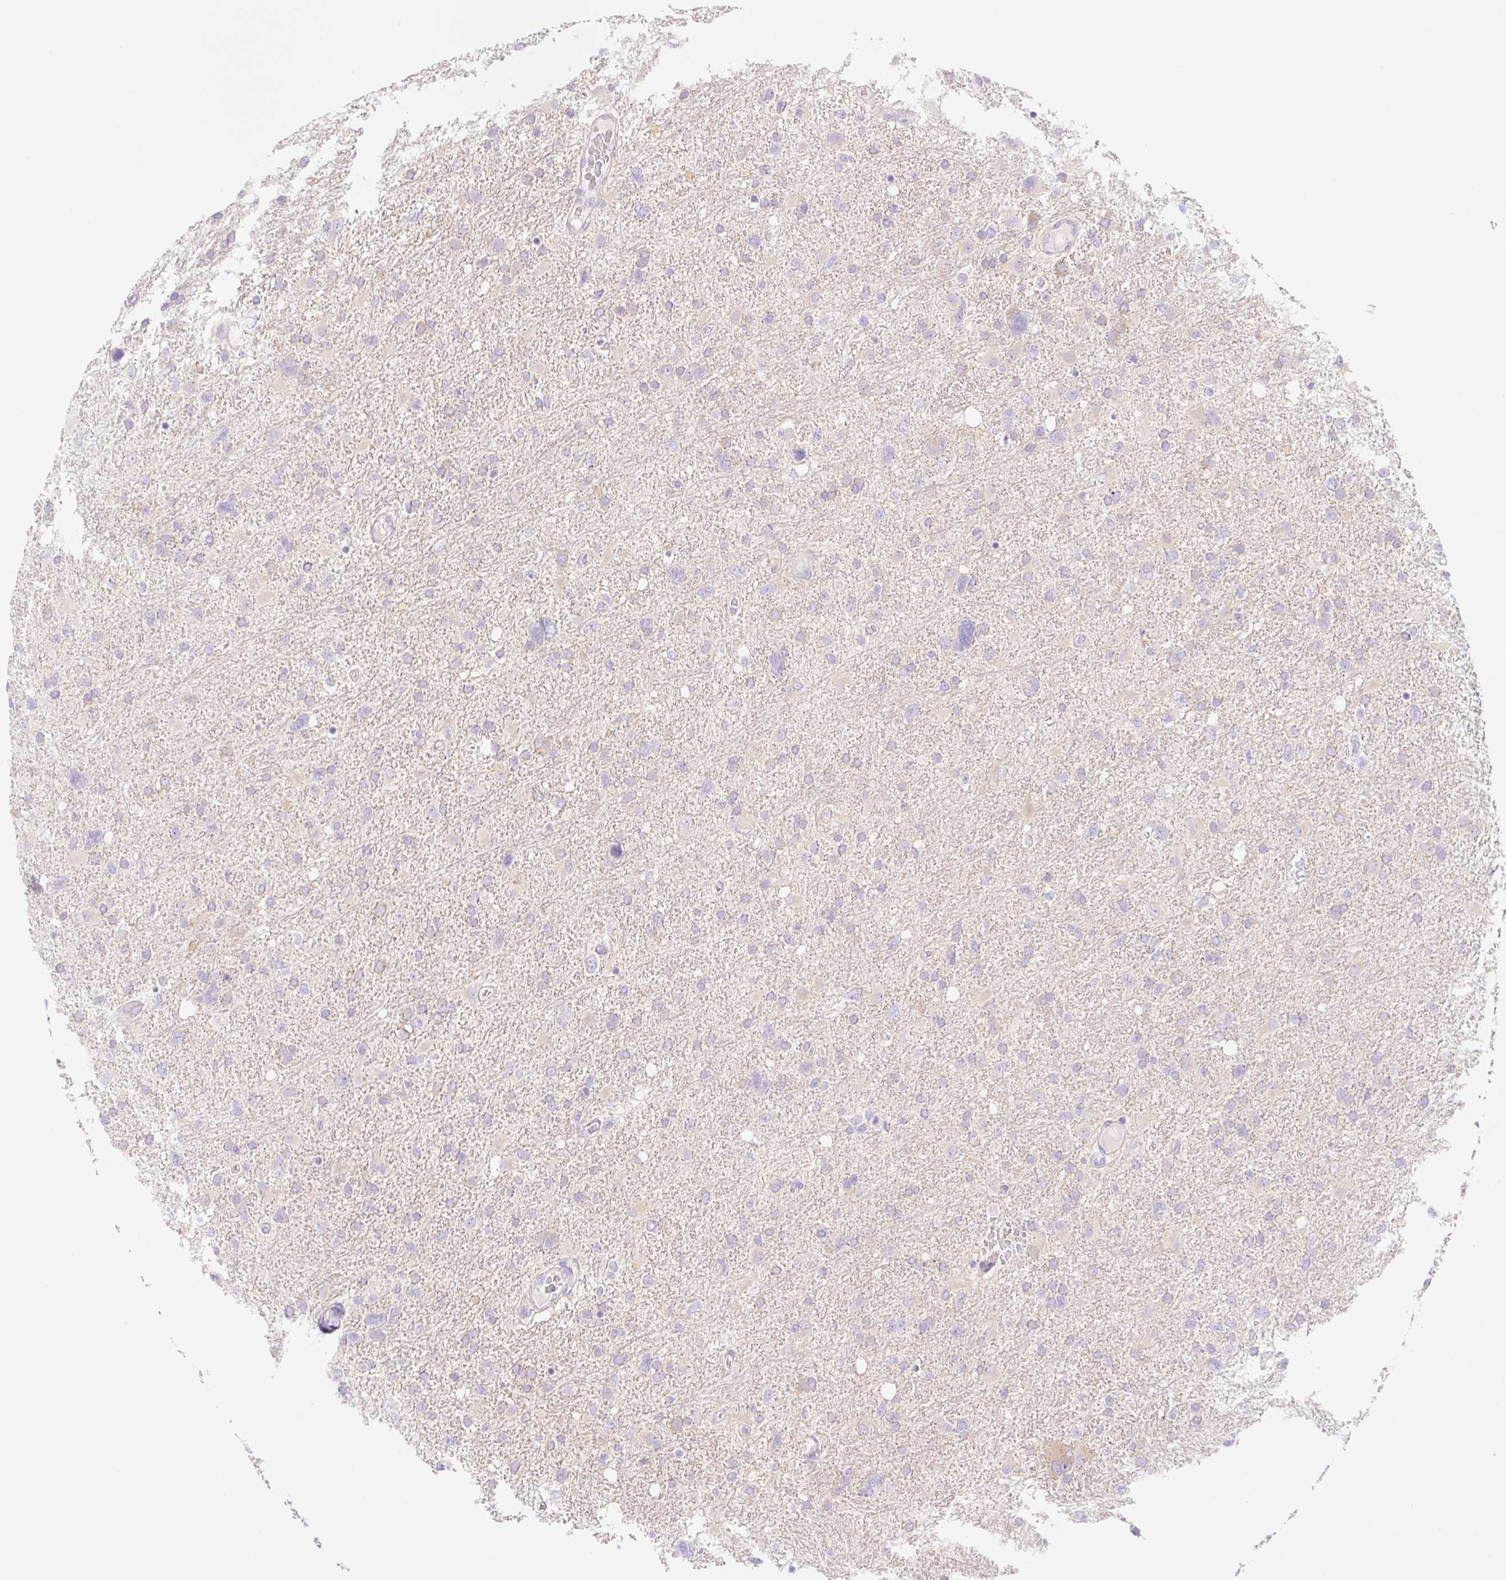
{"staining": {"intensity": "negative", "quantity": "none", "location": "none"}, "tissue": "glioma", "cell_type": "Tumor cells", "image_type": "cancer", "snomed": [{"axis": "morphology", "description": "Glioma, malignant, High grade"}, {"axis": "topography", "description": "Brain"}], "caption": "The photomicrograph displays no significant staining in tumor cells of glioma.", "gene": "DENND5A", "patient": {"sex": "male", "age": 61}}